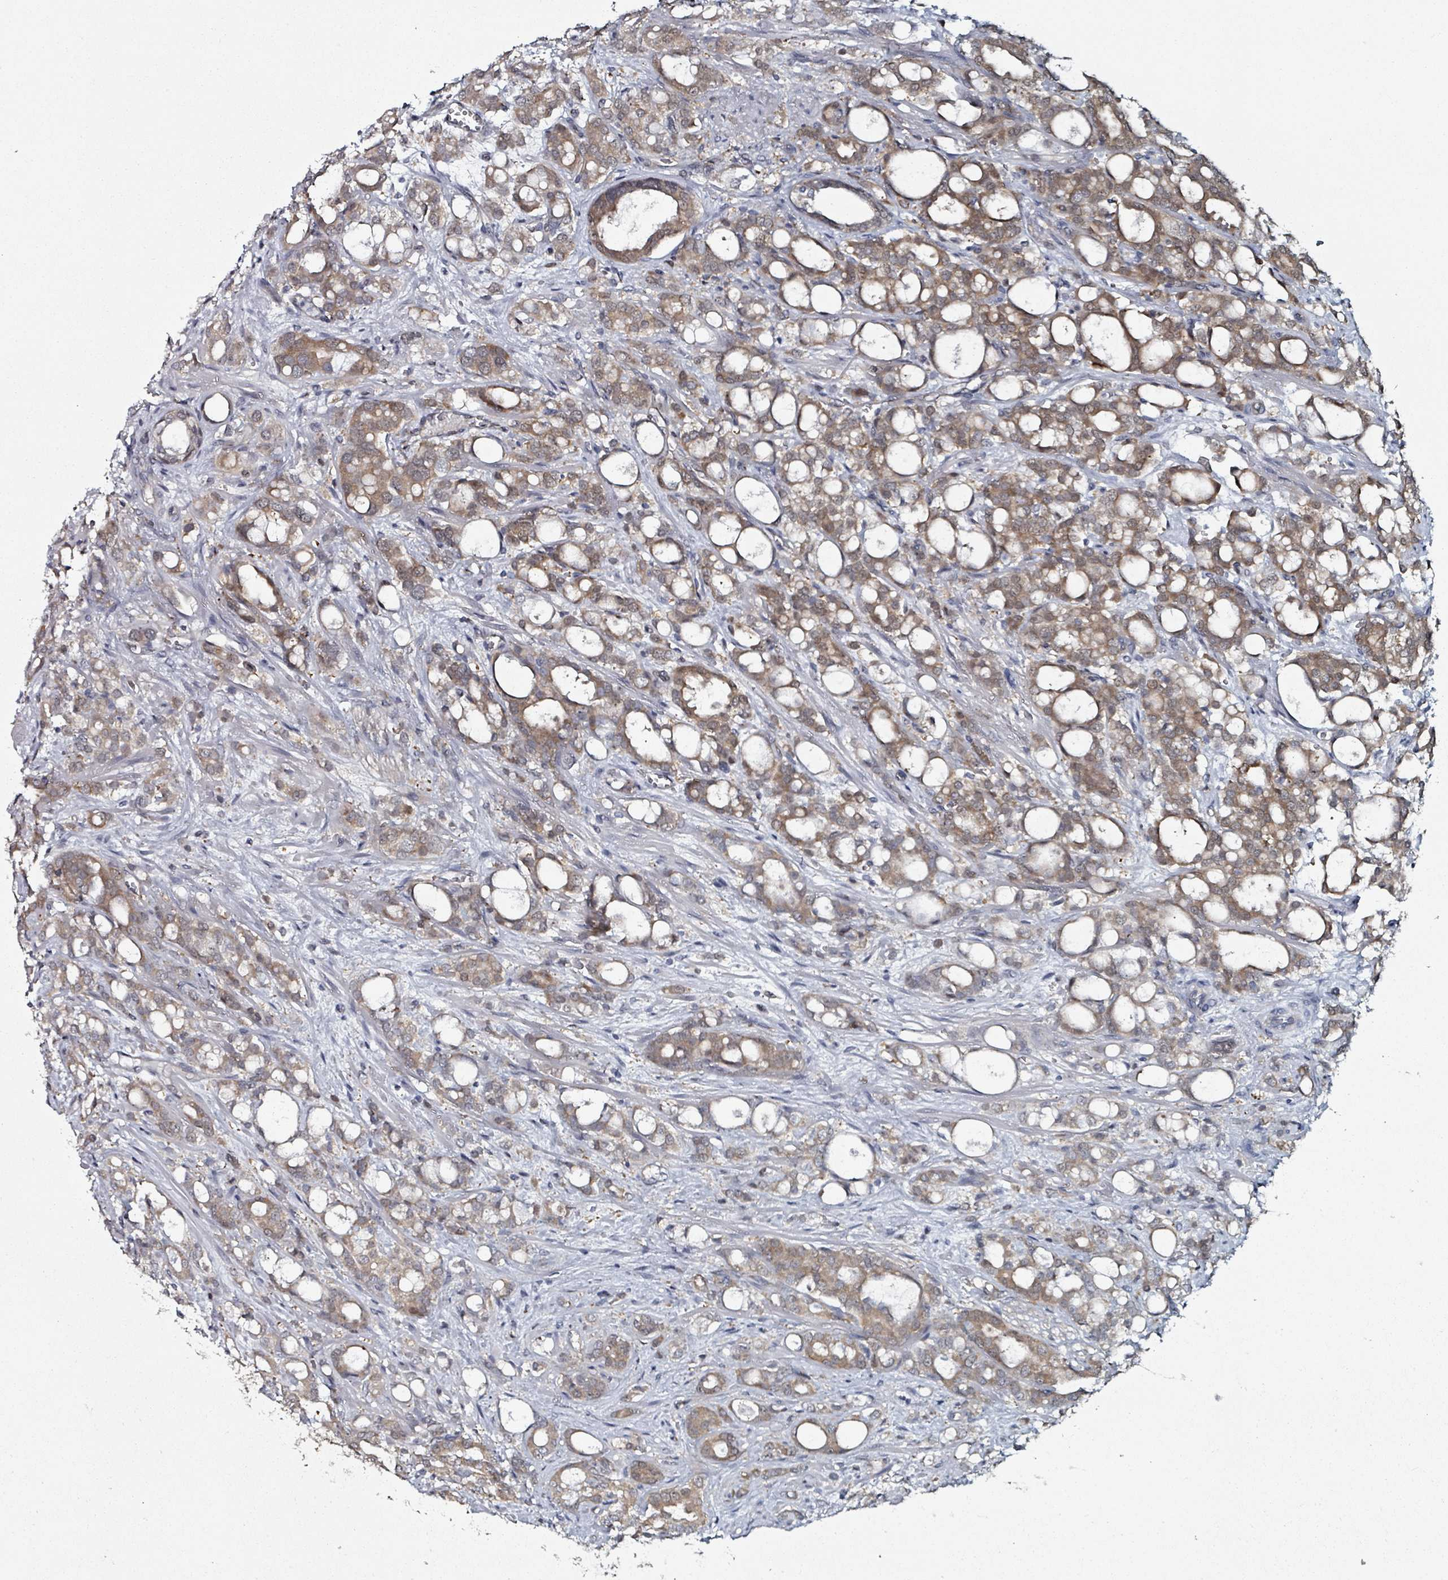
{"staining": {"intensity": "moderate", "quantity": ">75%", "location": "cytoplasmic/membranous"}, "tissue": "prostate cancer", "cell_type": "Tumor cells", "image_type": "cancer", "snomed": [{"axis": "morphology", "description": "Adenocarcinoma, High grade"}, {"axis": "topography", "description": "Prostate"}], "caption": "Tumor cells exhibit medium levels of moderate cytoplasmic/membranous staining in approximately >75% of cells in human prostate adenocarcinoma (high-grade). The staining was performed using DAB (3,3'-diaminobenzidine) to visualize the protein expression in brown, while the nuclei were stained in blue with hematoxylin (Magnification: 20x).", "gene": "B3GAT3", "patient": {"sex": "male", "age": 72}}